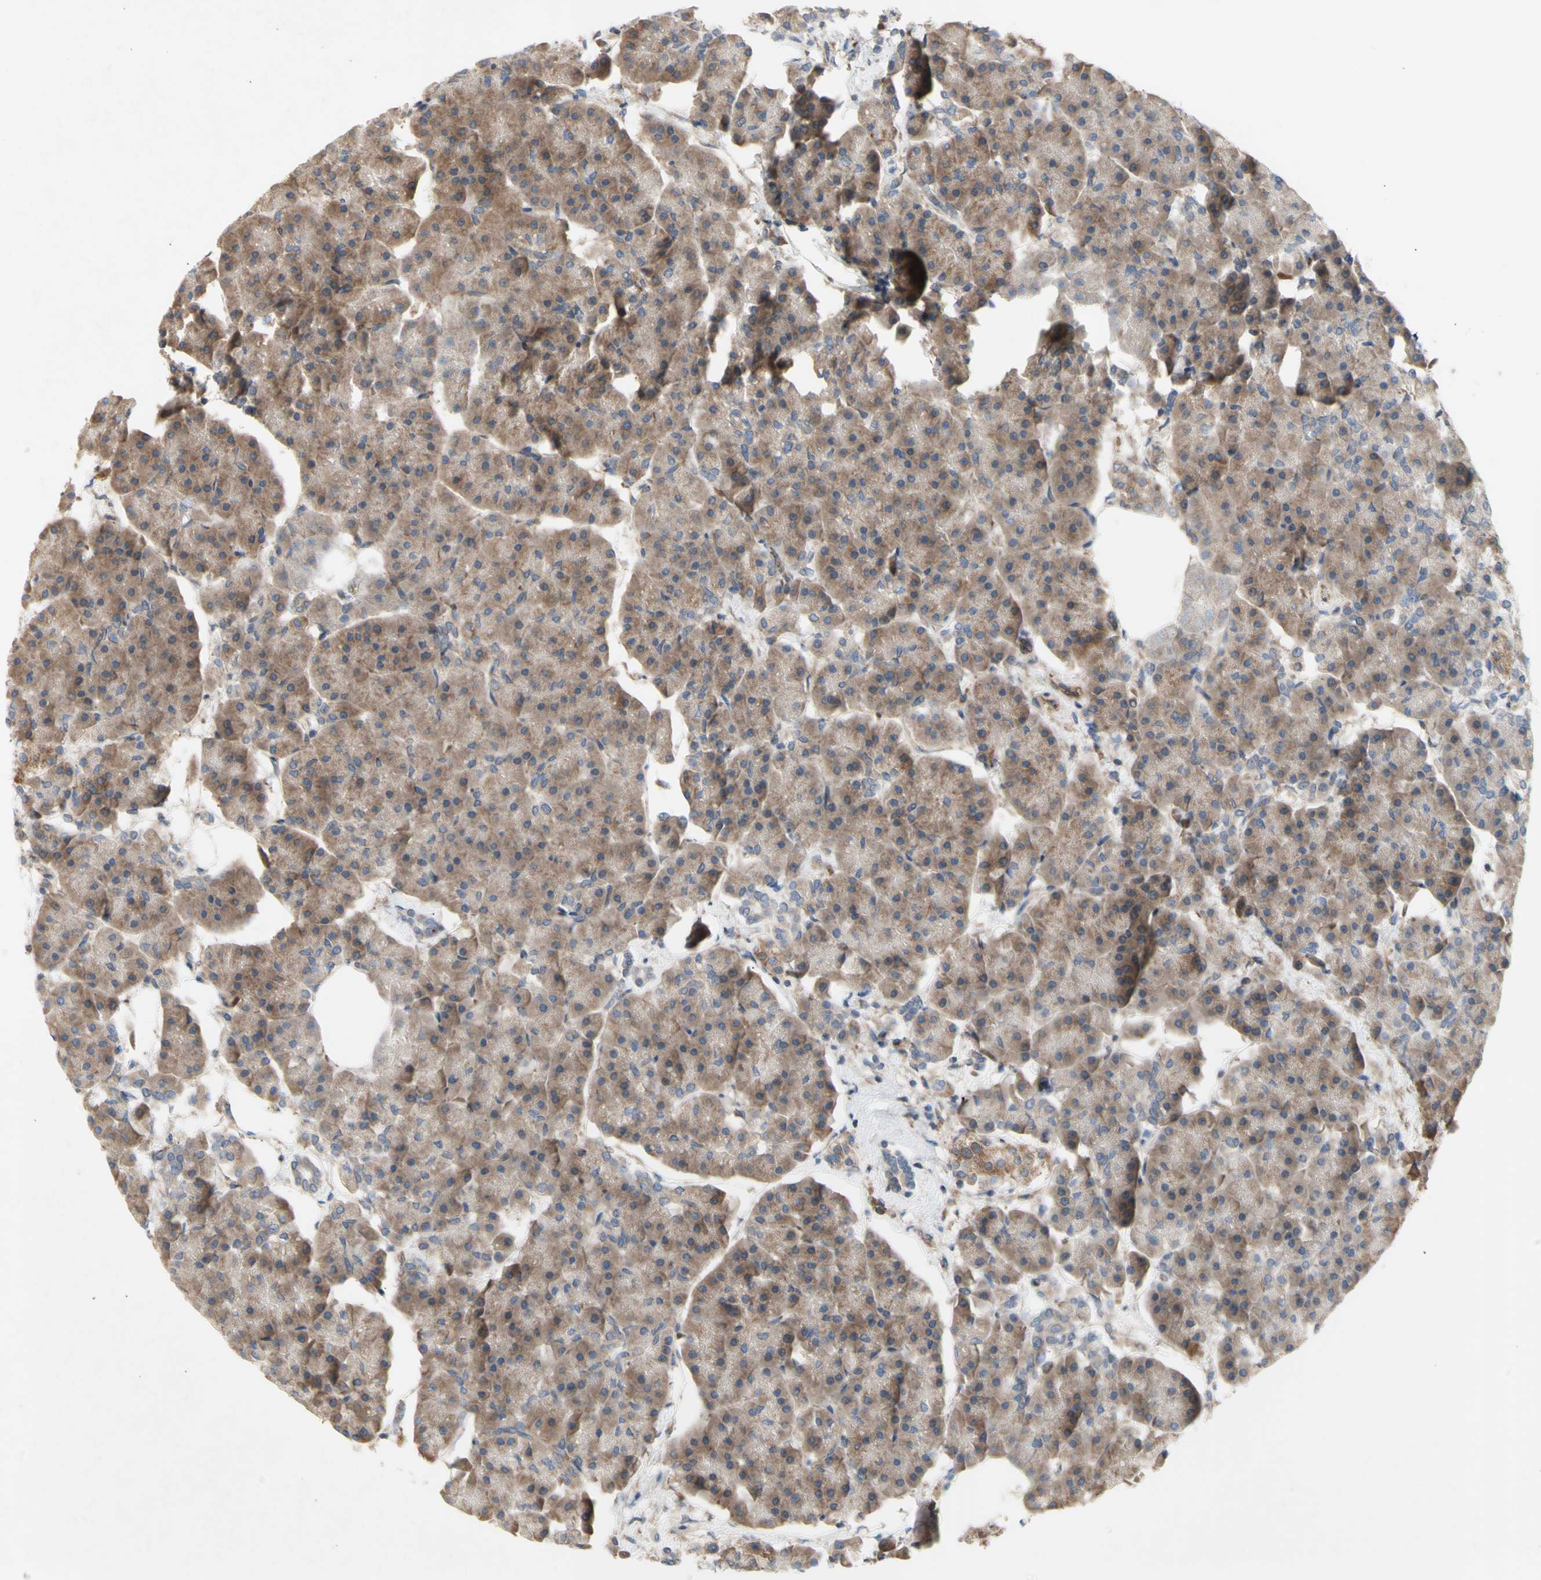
{"staining": {"intensity": "moderate", "quantity": ">75%", "location": "cytoplasmic/membranous"}, "tissue": "pancreas", "cell_type": "Exocrine glandular cells", "image_type": "normal", "snomed": [{"axis": "morphology", "description": "Normal tissue, NOS"}, {"axis": "topography", "description": "Pancreas"}], "caption": "Protein expression by immunohistochemistry (IHC) reveals moderate cytoplasmic/membranous expression in approximately >75% of exocrine glandular cells in normal pancreas. (DAB (3,3'-diaminobenzidine) IHC, brown staining for protein, blue staining for nuclei).", "gene": "KLC1", "patient": {"sex": "female", "age": 70}}